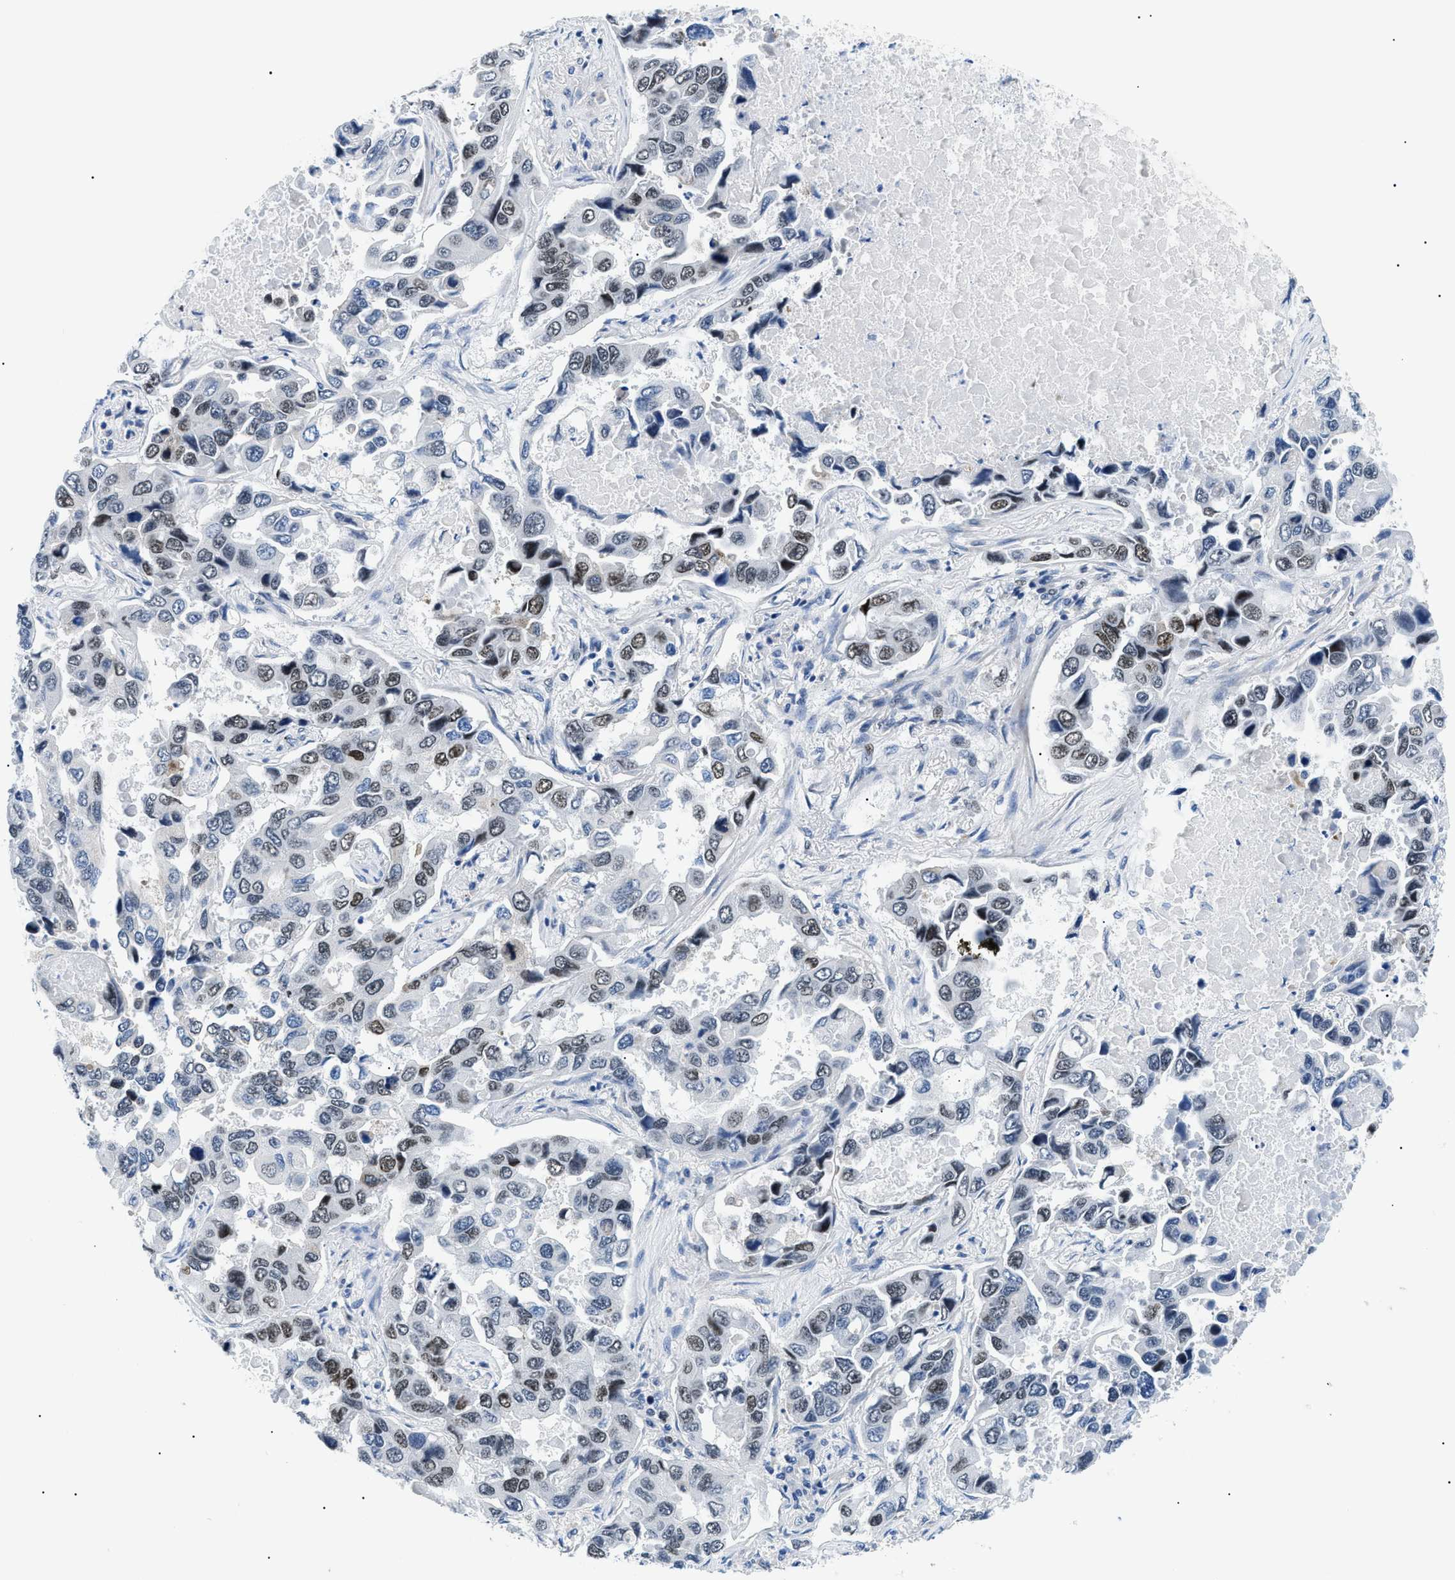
{"staining": {"intensity": "weak", "quantity": ">75%", "location": "nuclear"}, "tissue": "lung cancer", "cell_type": "Tumor cells", "image_type": "cancer", "snomed": [{"axis": "morphology", "description": "Adenocarcinoma, NOS"}, {"axis": "topography", "description": "Lung"}], "caption": "This histopathology image reveals IHC staining of lung cancer, with low weak nuclear staining in about >75% of tumor cells.", "gene": "SMARCC1", "patient": {"sex": "male", "age": 64}}